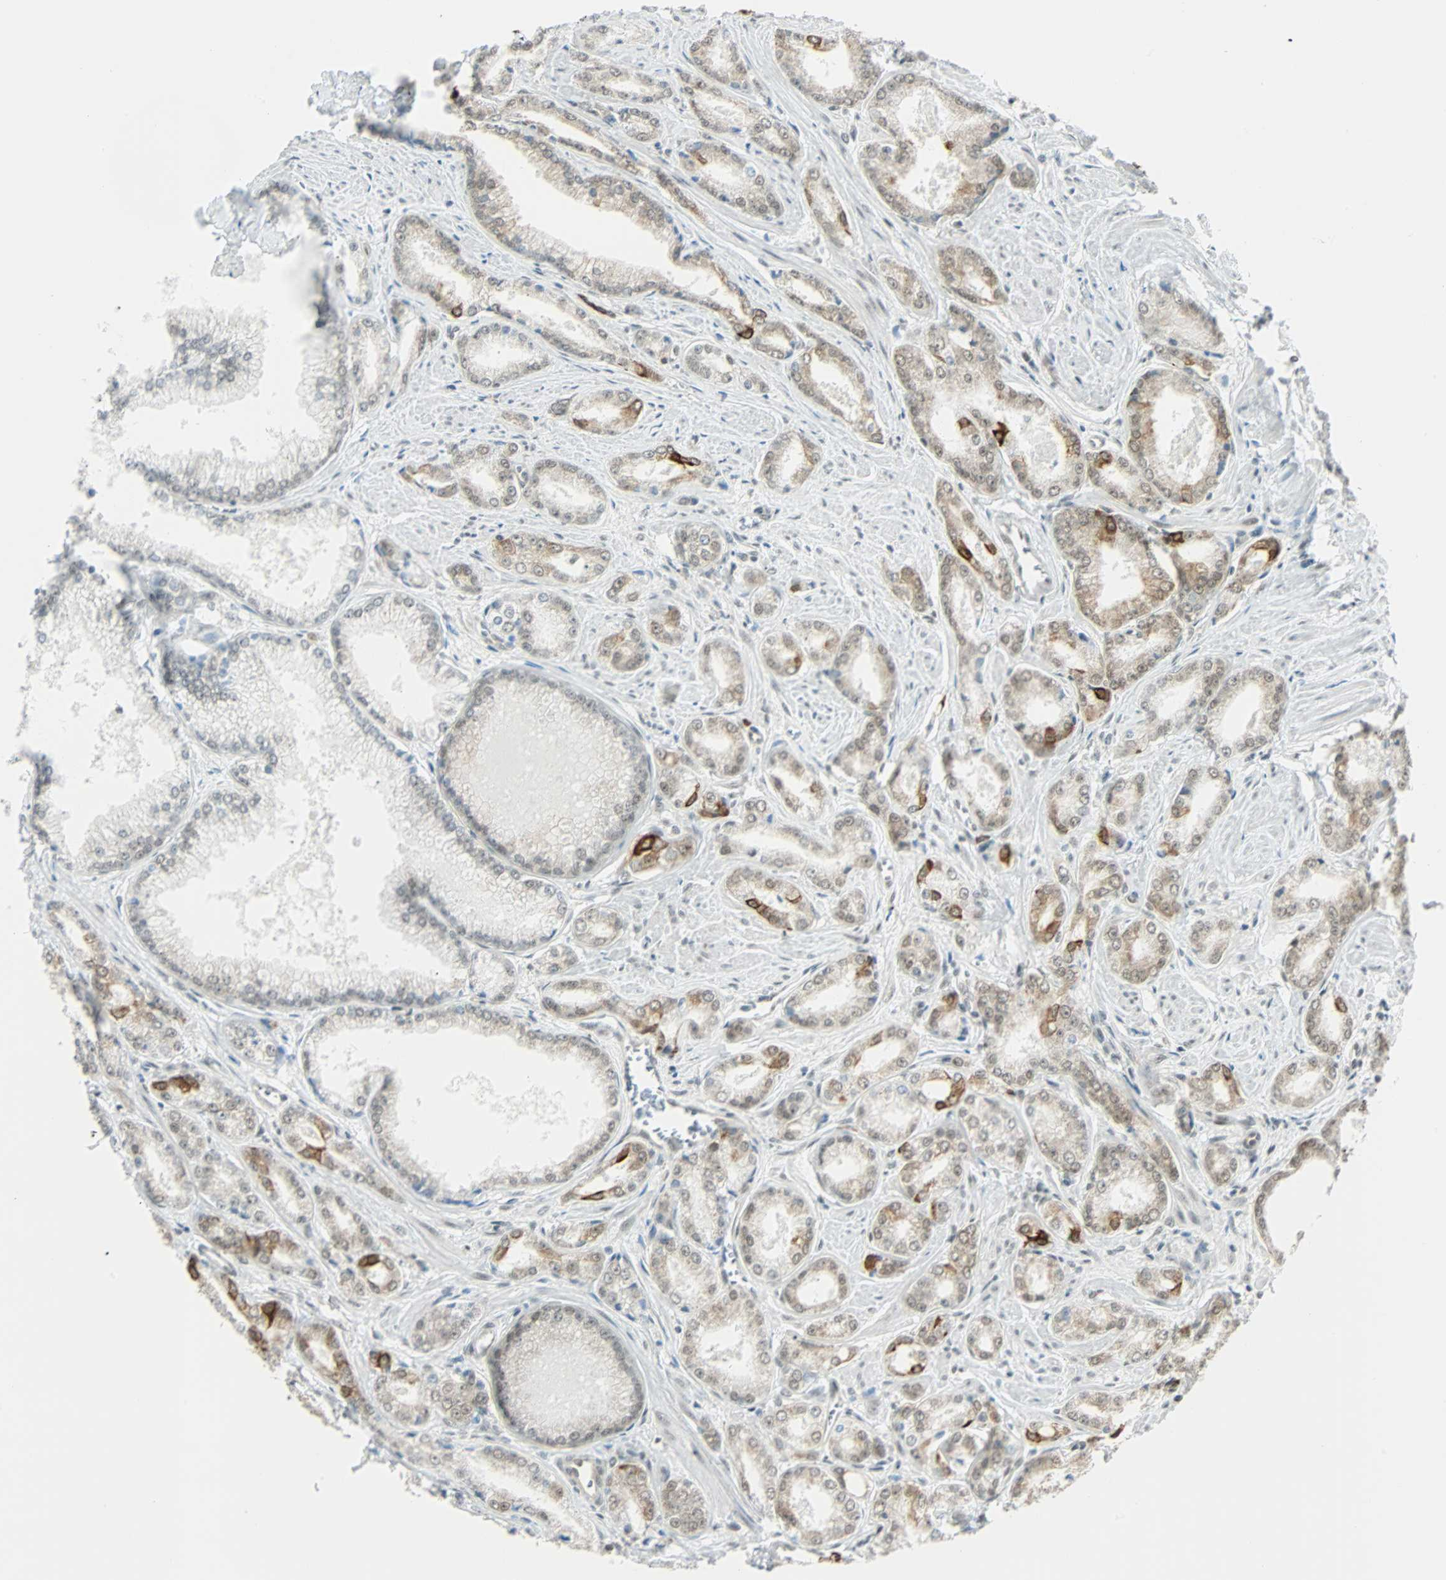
{"staining": {"intensity": "strong", "quantity": "<25%", "location": "cytoplasmic/membranous"}, "tissue": "prostate cancer", "cell_type": "Tumor cells", "image_type": "cancer", "snomed": [{"axis": "morphology", "description": "Adenocarcinoma, Low grade"}, {"axis": "topography", "description": "Prostate"}], "caption": "Human low-grade adenocarcinoma (prostate) stained with a protein marker shows strong staining in tumor cells.", "gene": "NELFE", "patient": {"sex": "male", "age": 64}}